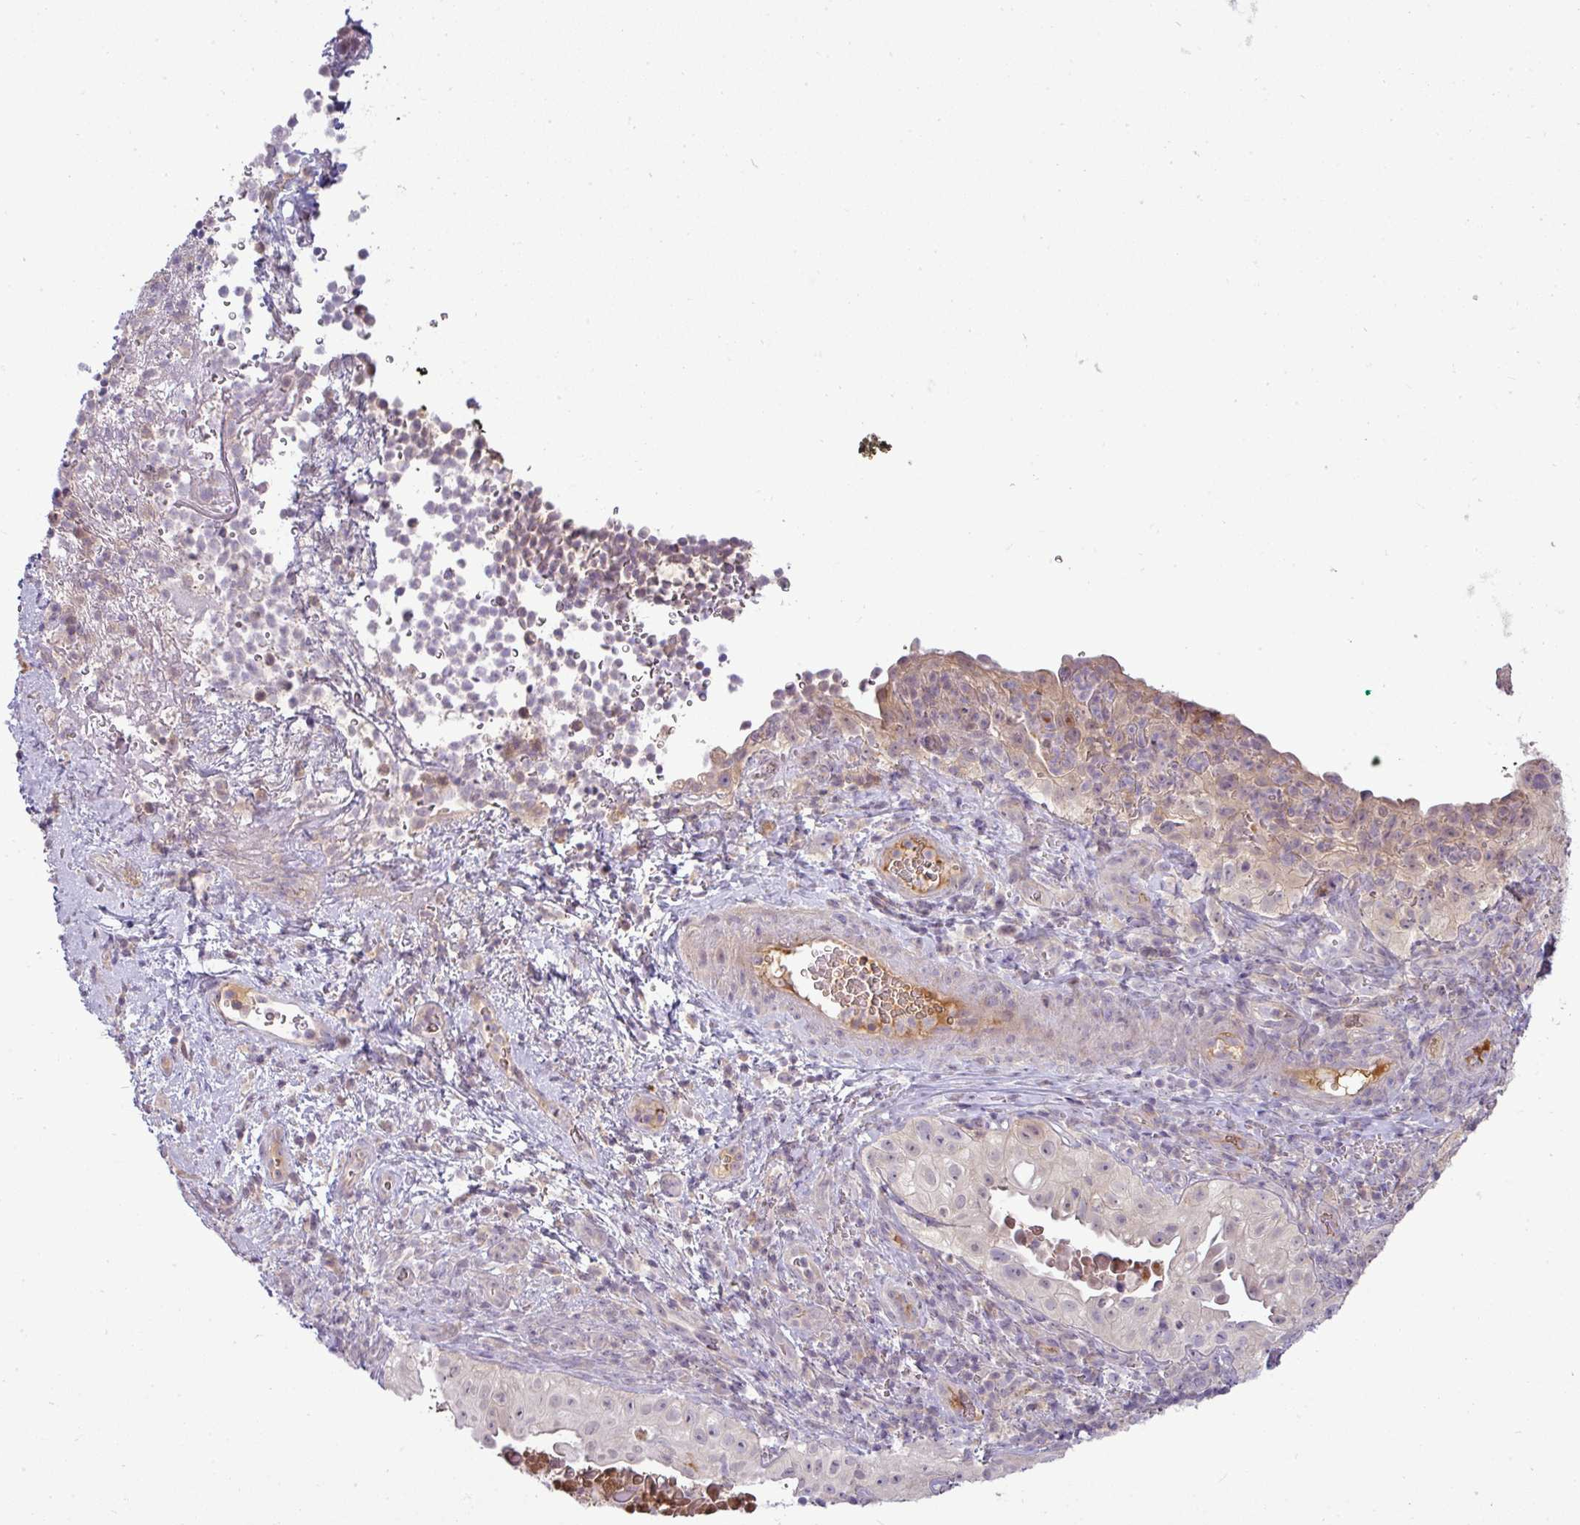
{"staining": {"intensity": "weak", "quantity": "<25%", "location": "cytoplasmic/membranous"}, "tissue": "cervical cancer", "cell_type": "Tumor cells", "image_type": "cancer", "snomed": [{"axis": "morphology", "description": "Squamous cell carcinoma, NOS"}, {"axis": "topography", "description": "Cervix"}], "caption": "An image of human squamous cell carcinoma (cervical) is negative for staining in tumor cells.", "gene": "APOM", "patient": {"sex": "female", "age": 52}}